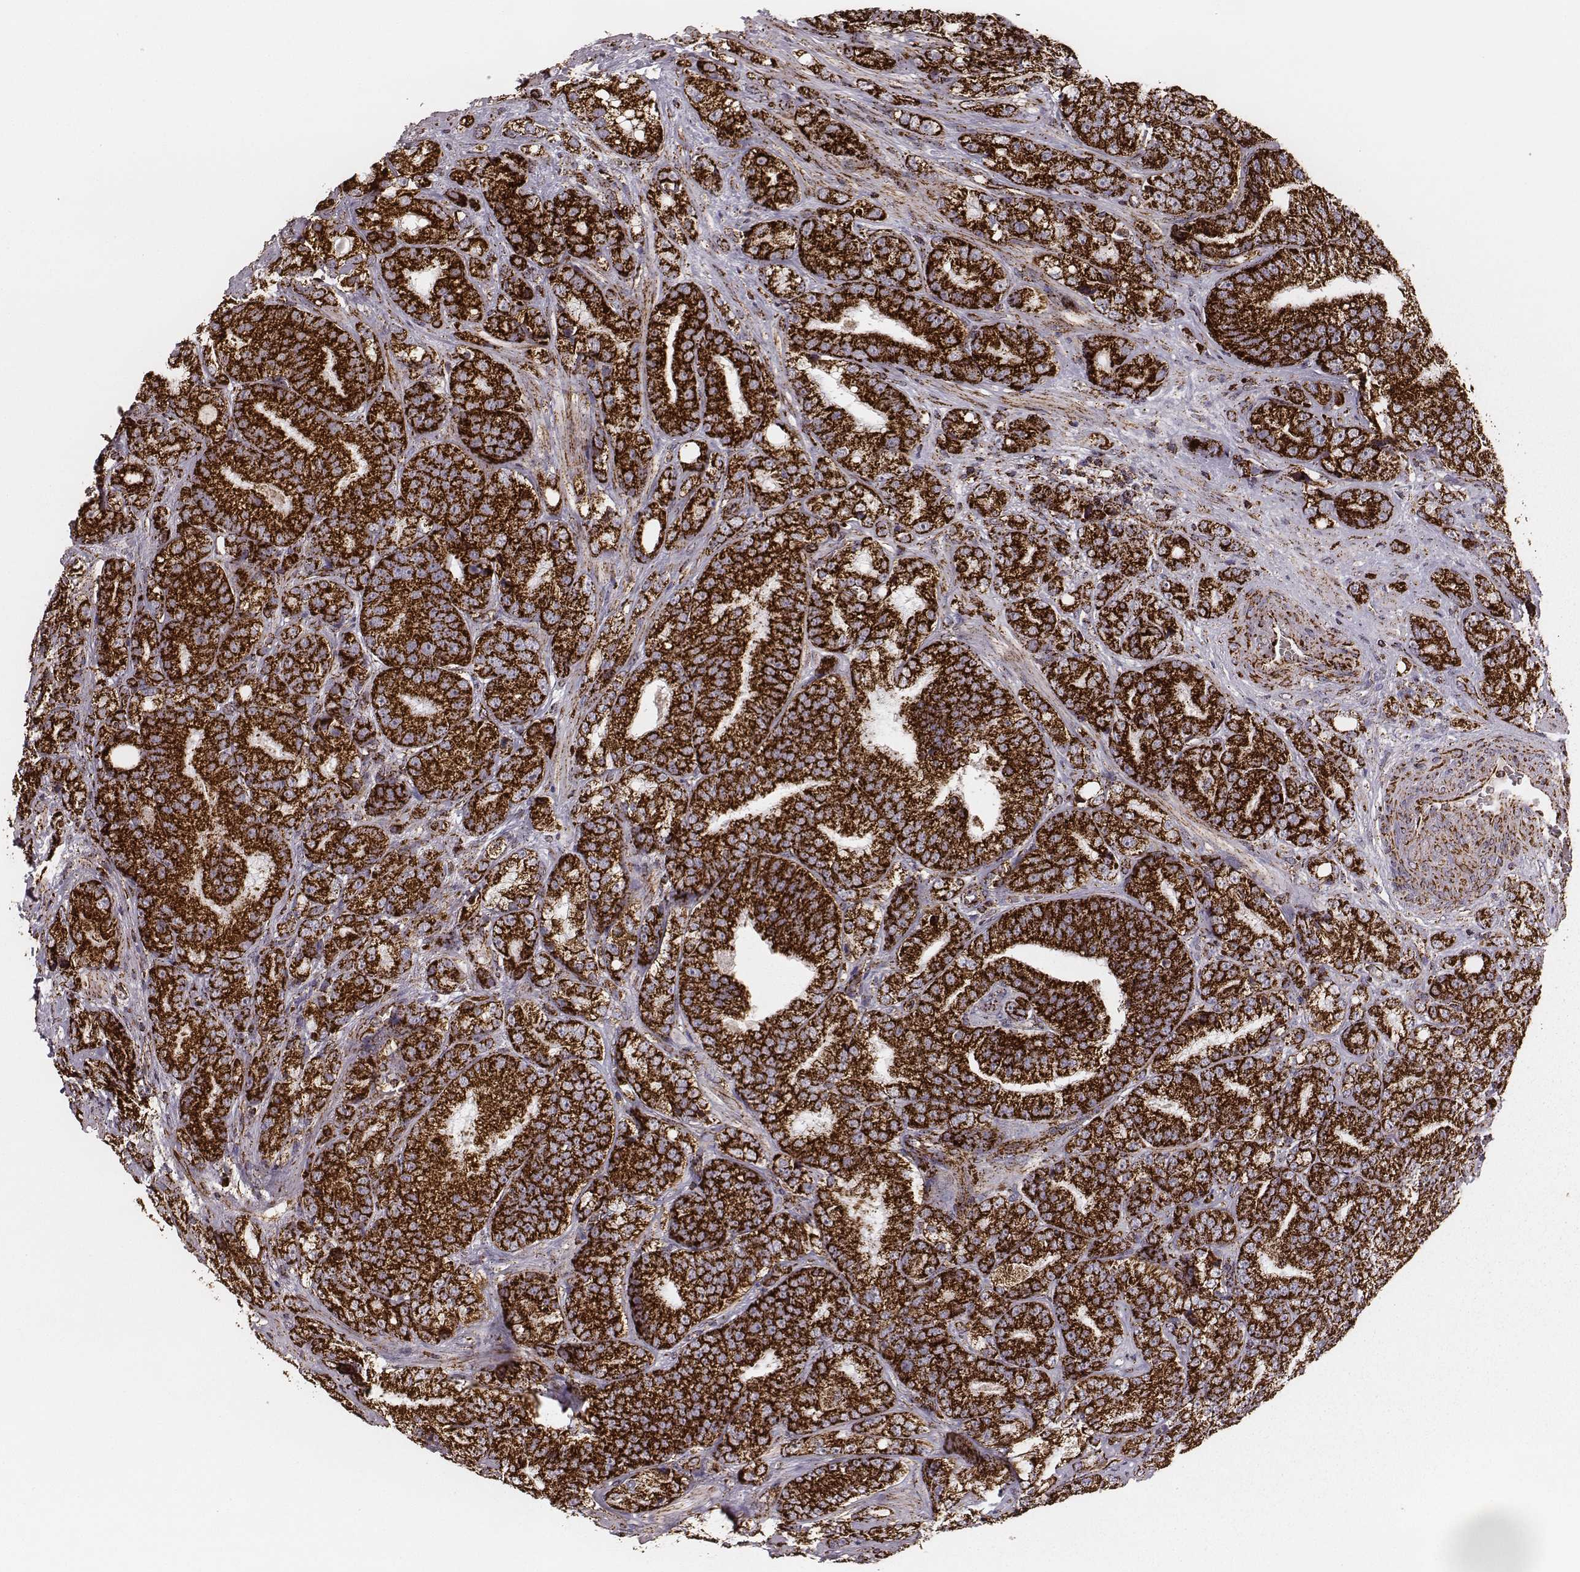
{"staining": {"intensity": "strong", "quantity": "25%-75%", "location": "cytoplasmic/membranous"}, "tissue": "prostate cancer", "cell_type": "Tumor cells", "image_type": "cancer", "snomed": [{"axis": "morphology", "description": "Adenocarcinoma, NOS"}, {"axis": "topography", "description": "Prostate"}], "caption": "Human prostate cancer (adenocarcinoma) stained with a brown dye exhibits strong cytoplasmic/membranous positive staining in about 25%-75% of tumor cells.", "gene": "TUFM", "patient": {"sex": "male", "age": 63}}